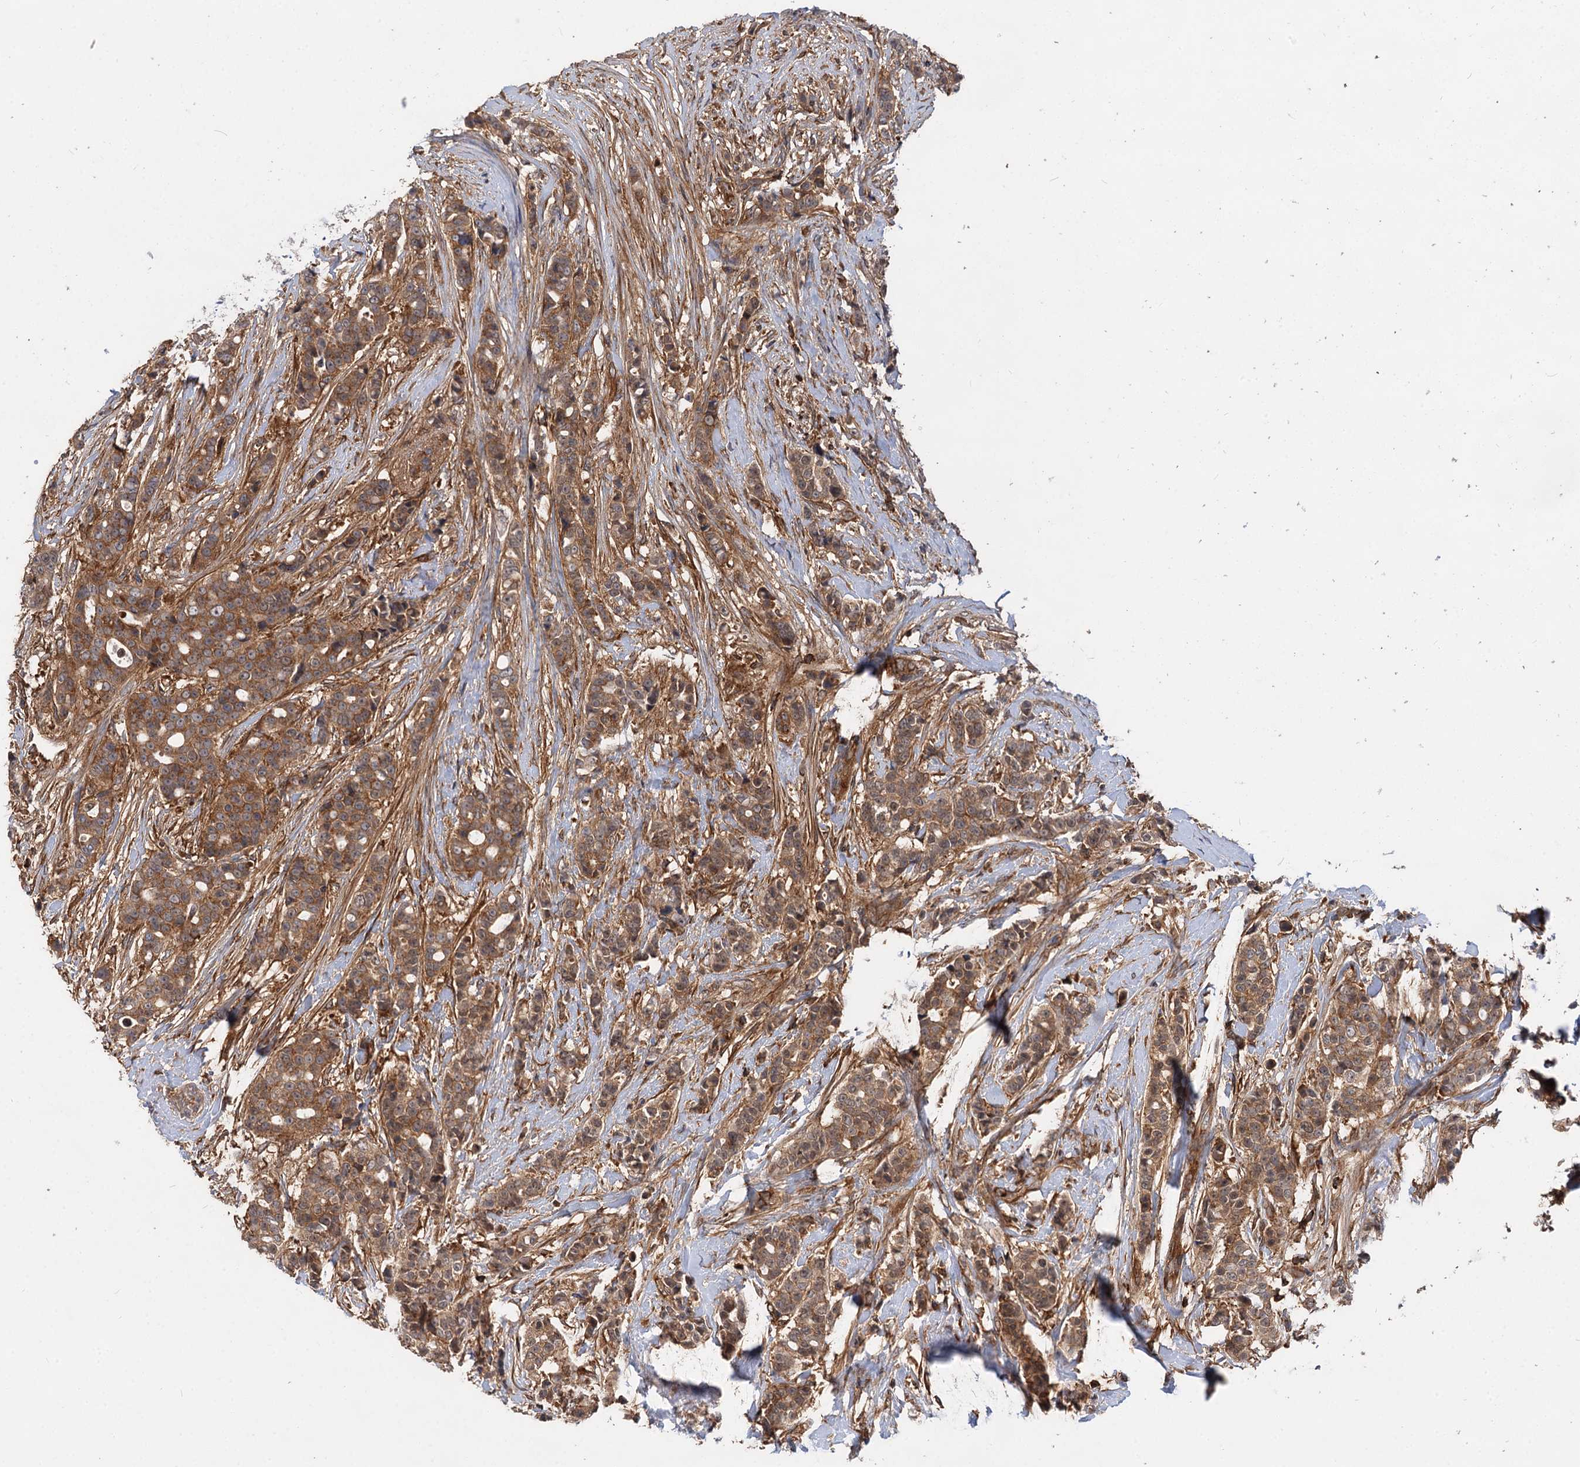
{"staining": {"intensity": "moderate", "quantity": ">75%", "location": "cytoplasmic/membranous"}, "tissue": "breast cancer", "cell_type": "Tumor cells", "image_type": "cancer", "snomed": [{"axis": "morphology", "description": "Lobular carcinoma"}, {"axis": "topography", "description": "Breast"}], "caption": "Immunohistochemical staining of human breast cancer (lobular carcinoma) demonstrates medium levels of moderate cytoplasmic/membranous staining in about >75% of tumor cells.", "gene": "PACS1", "patient": {"sex": "female", "age": 51}}